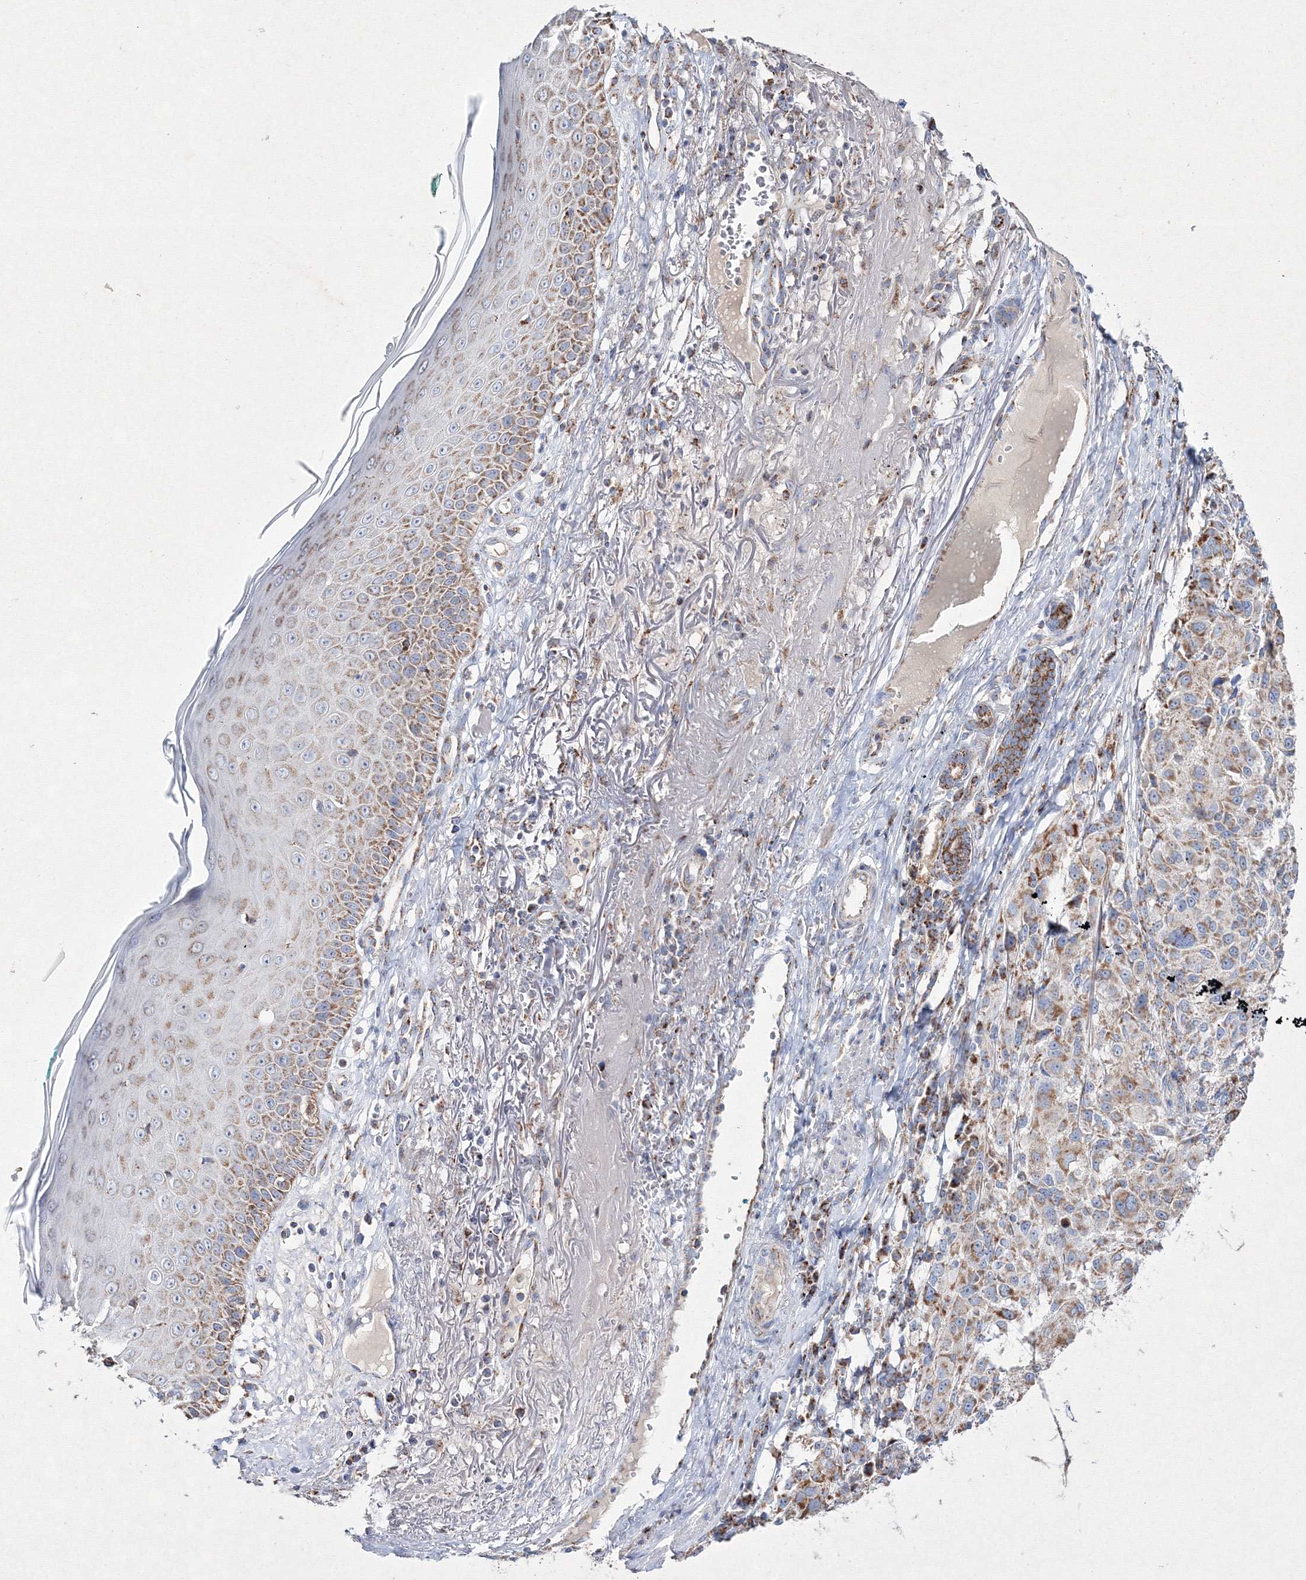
{"staining": {"intensity": "weak", "quantity": ">75%", "location": "cytoplasmic/membranous"}, "tissue": "melanoma", "cell_type": "Tumor cells", "image_type": "cancer", "snomed": [{"axis": "morphology", "description": "Necrosis, NOS"}, {"axis": "morphology", "description": "Malignant melanoma, NOS"}, {"axis": "topography", "description": "Skin"}], "caption": "A brown stain shows weak cytoplasmic/membranous positivity of a protein in human melanoma tumor cells.", "gene": "IGSF9", "patient": {"sex": "female", "age": 87}}